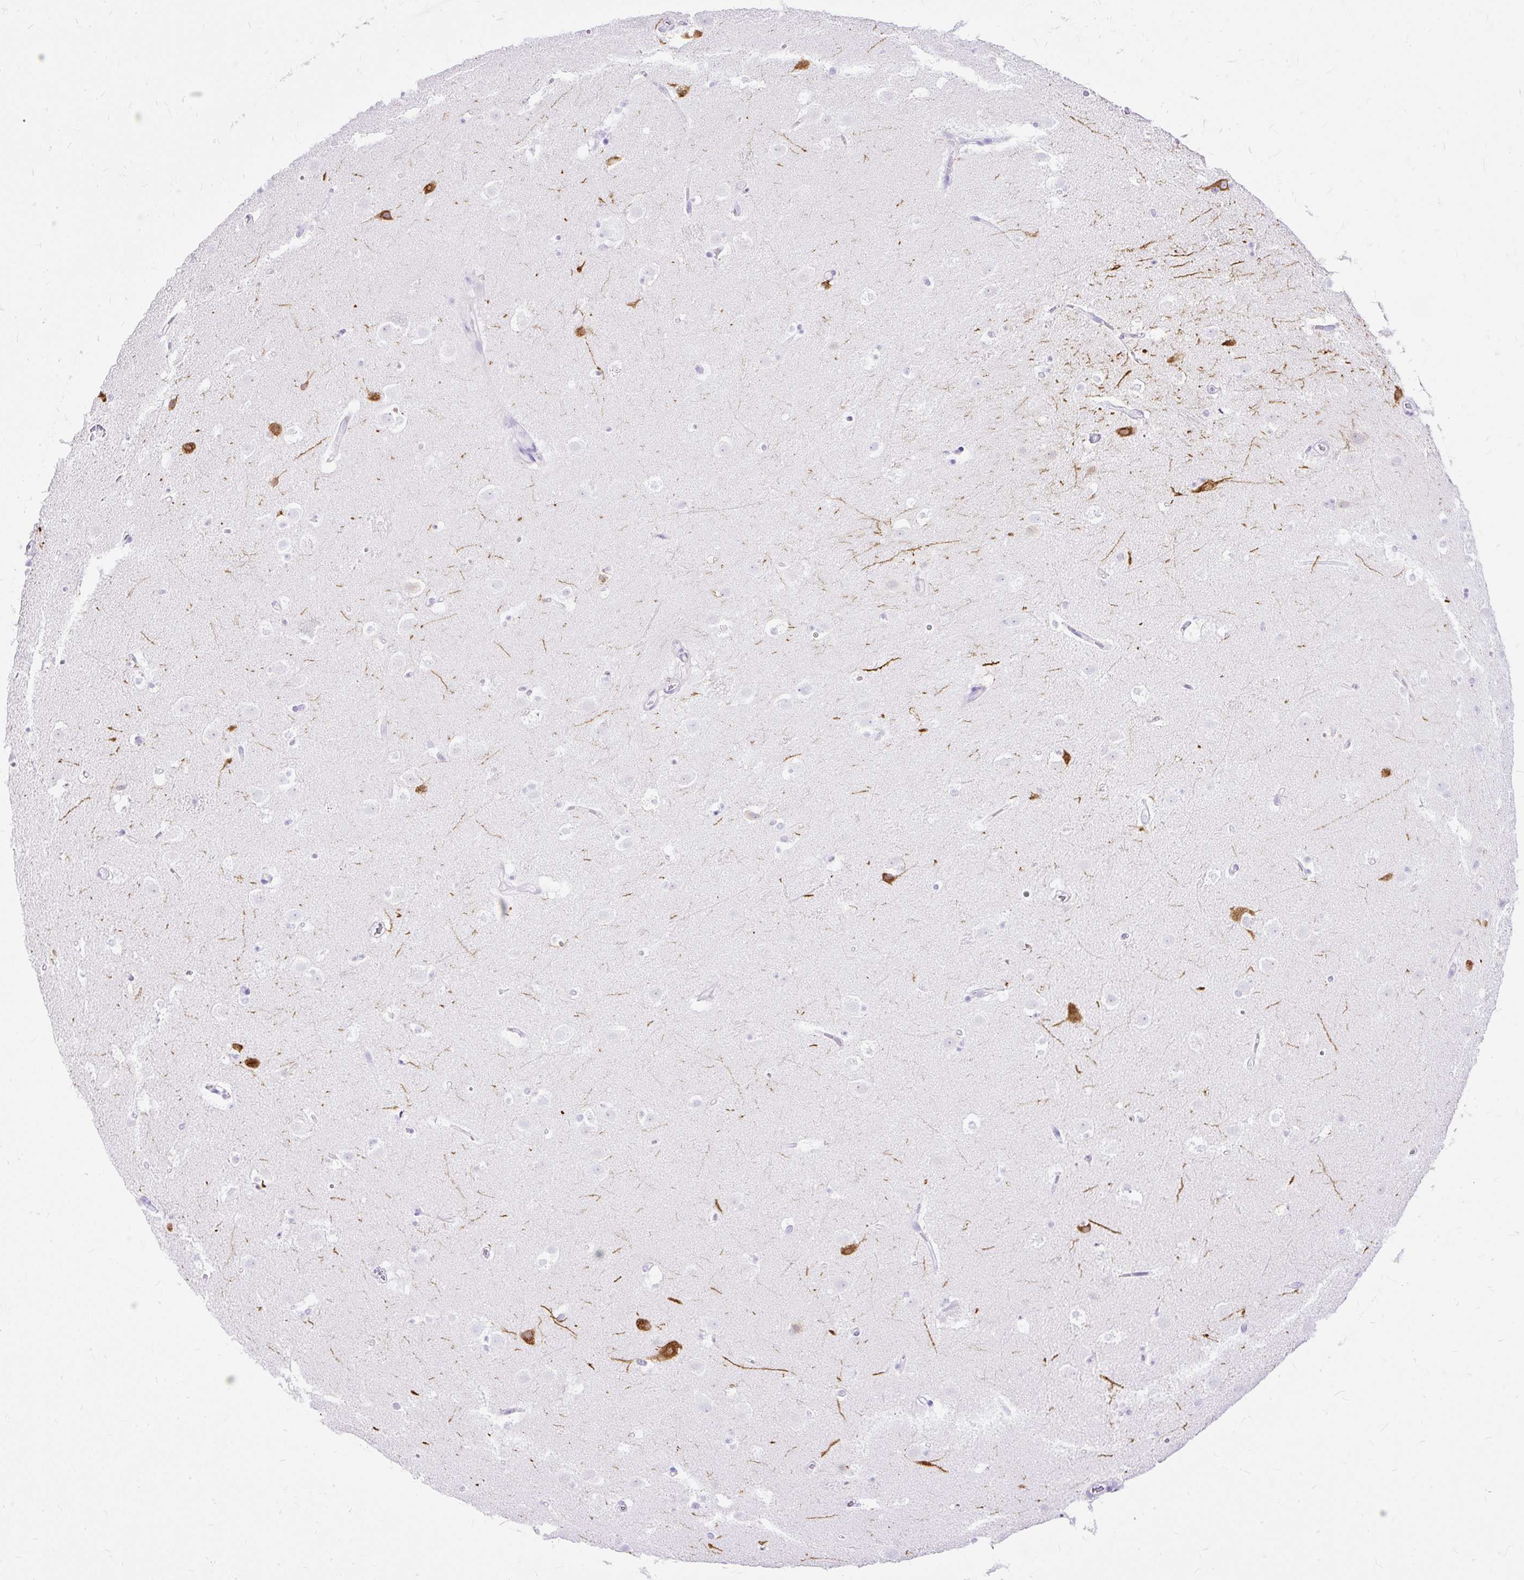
{"staining": {"intensity": "negative", "quantity": "none", "location": "none"}, "tissue": "caudate", "cell_type": "Glial cells", "image_type": "normal", "snomed": [{"axis": "morphology", "description": "Normal tissue, NOS"}, {"axis": "topography", "description": "Lateral ventricle wall"}], "caption": "Unremarkable caudate was stained to show a protein in brown. There is no significant expression in glial cells. (DAB (3,3'-diaminobenzidine) immunohistochemistry, high magnification).", "gene": "HEY1", "patient": {"sex": "male", "age": 37}}